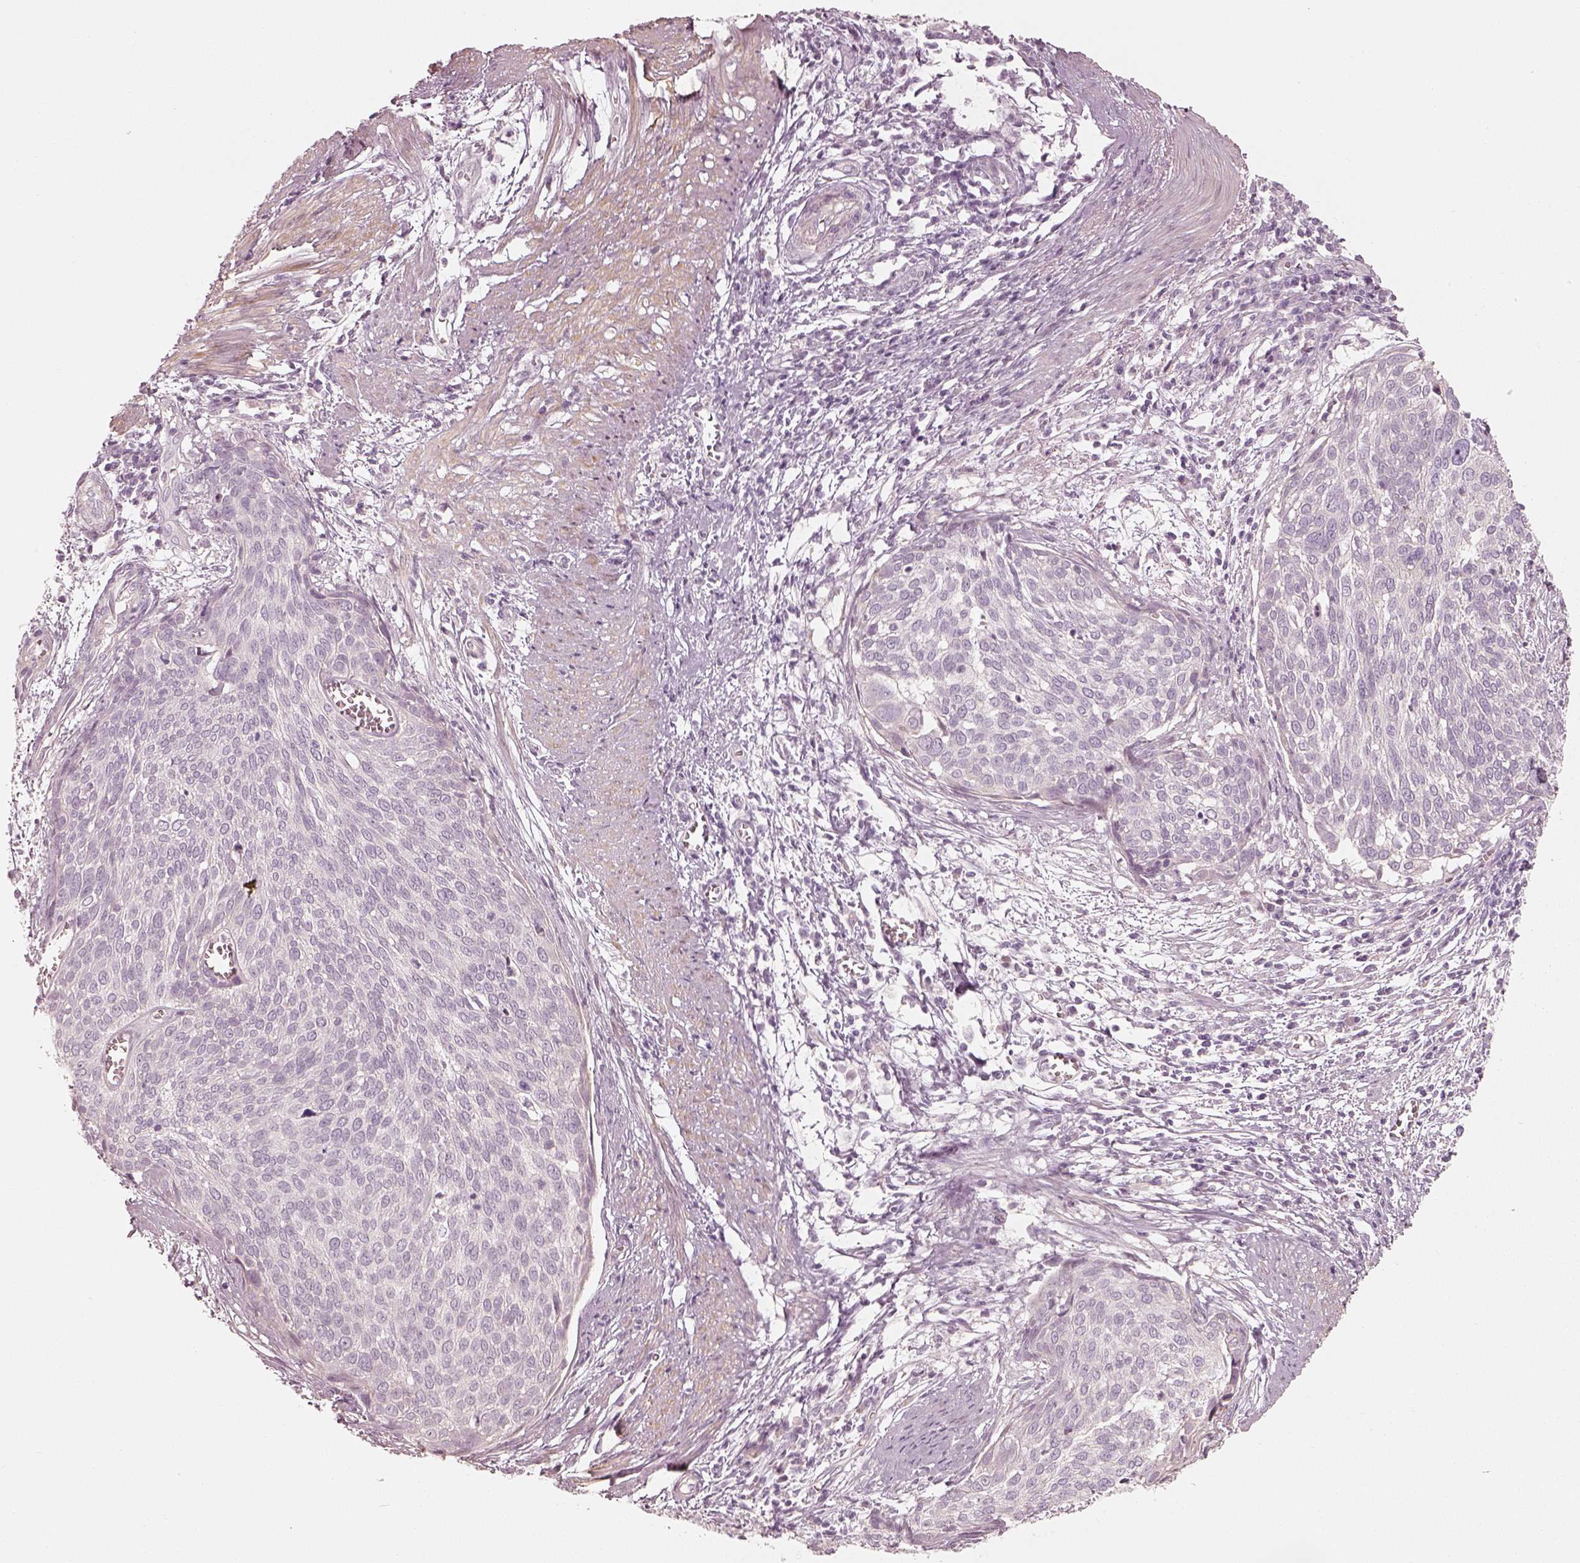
{"staining": {"intensity": "negative", "quantity": "none", "location": "none"}, "tissue": "cervical cancer", "cell_type": "Tumor cells", "image_type": "cancer", "snomed": [{"axis": "morphology", "description": "Squamous cell carcinoma, NOS"}, {"axis": "topography", "description": "Cervix"}], "caption": "Immunohistochemistry (IHC) of cervical cancer reveals no expression in tumor cells.", "gene": "SPATA24", "patient": {"sex": "female", "age": 39}}